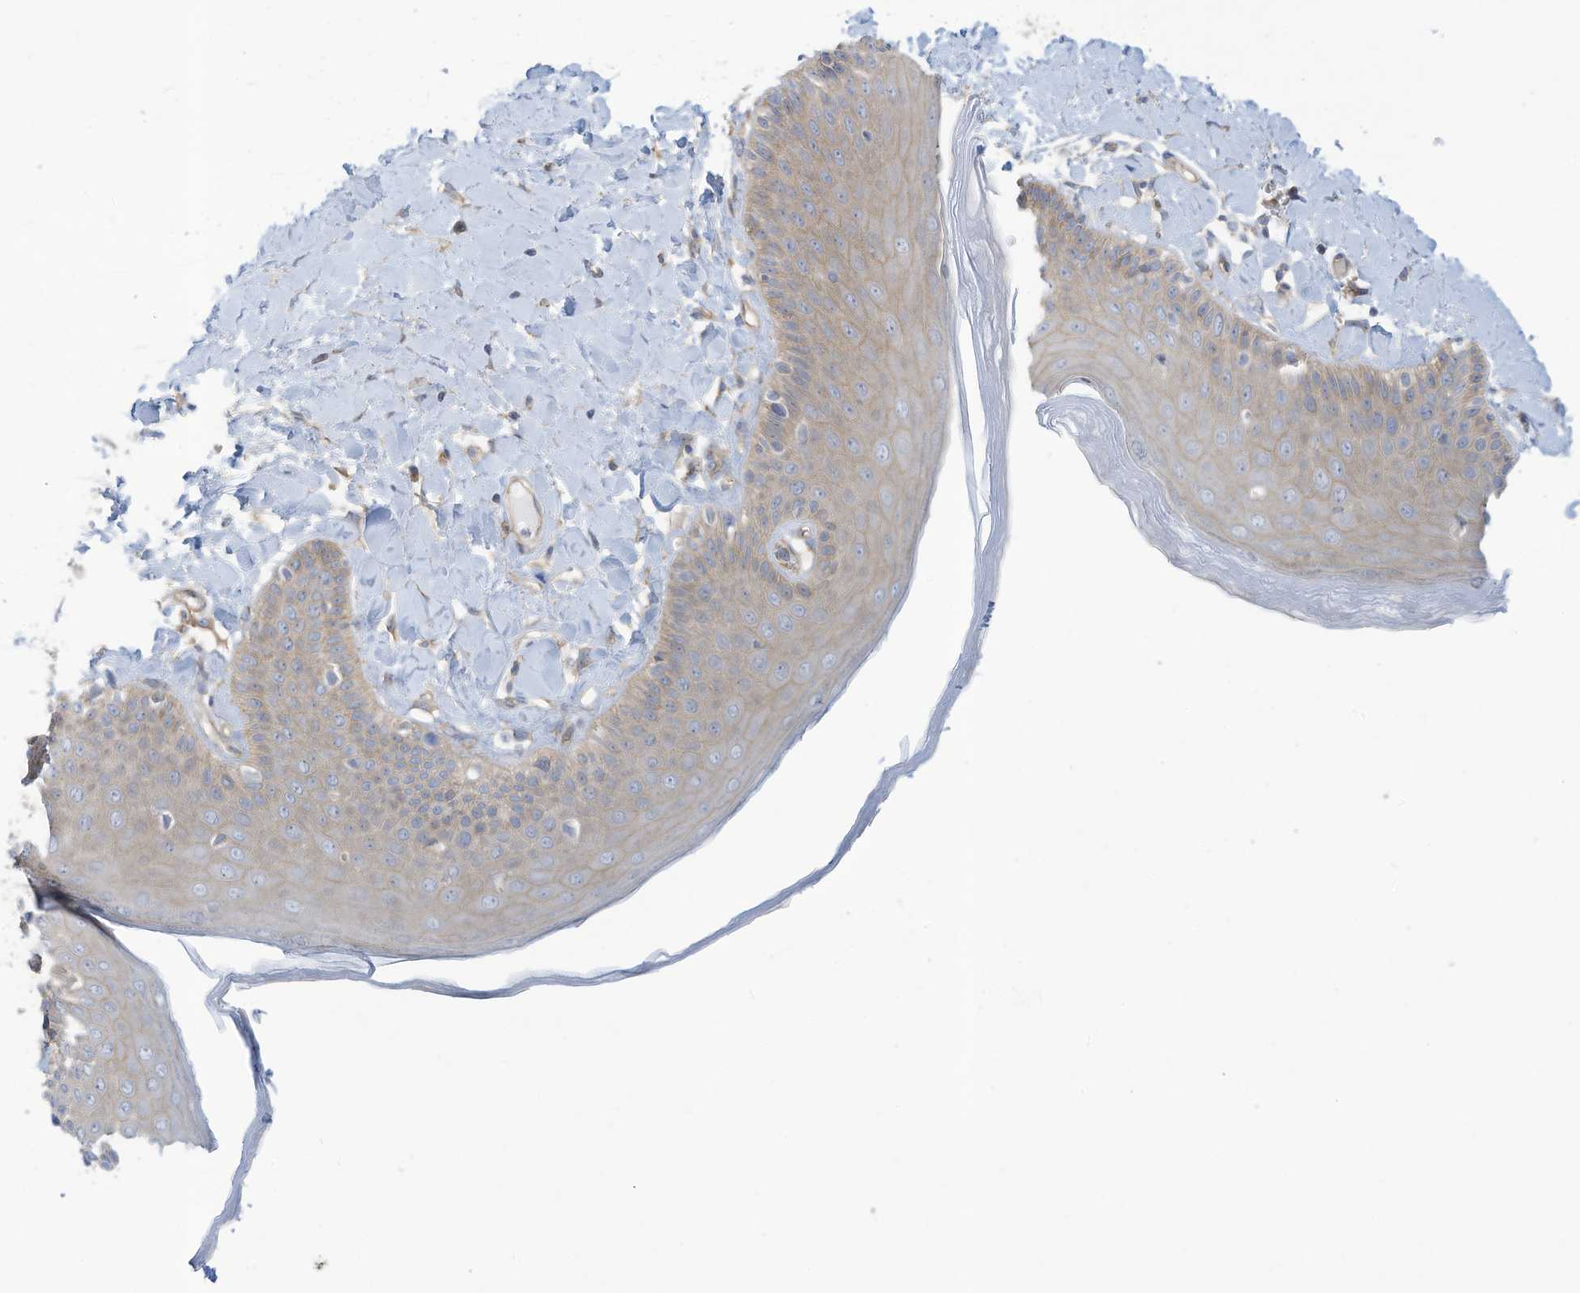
{"staining": {"intensity": "moderate", "quantity": "<25%", "location": "cytoplasmic/membranous"}, "tissue": "skin", "cell_type": "Epidermal cells", "image_type": "normal", "snomed": [{"axis": "morphology", "description": "Normal tissue, NOS"}, {"axis": "topography", "description": "Anal"}], "caption": "About <25% of epidermal cells in benign human skin display moderate cytoplasmic/membranous protein expression as visualized by brown immunohistochemical staining.", "gene": "ADAT2", "patient": {"sex": "male", "age": 69}}